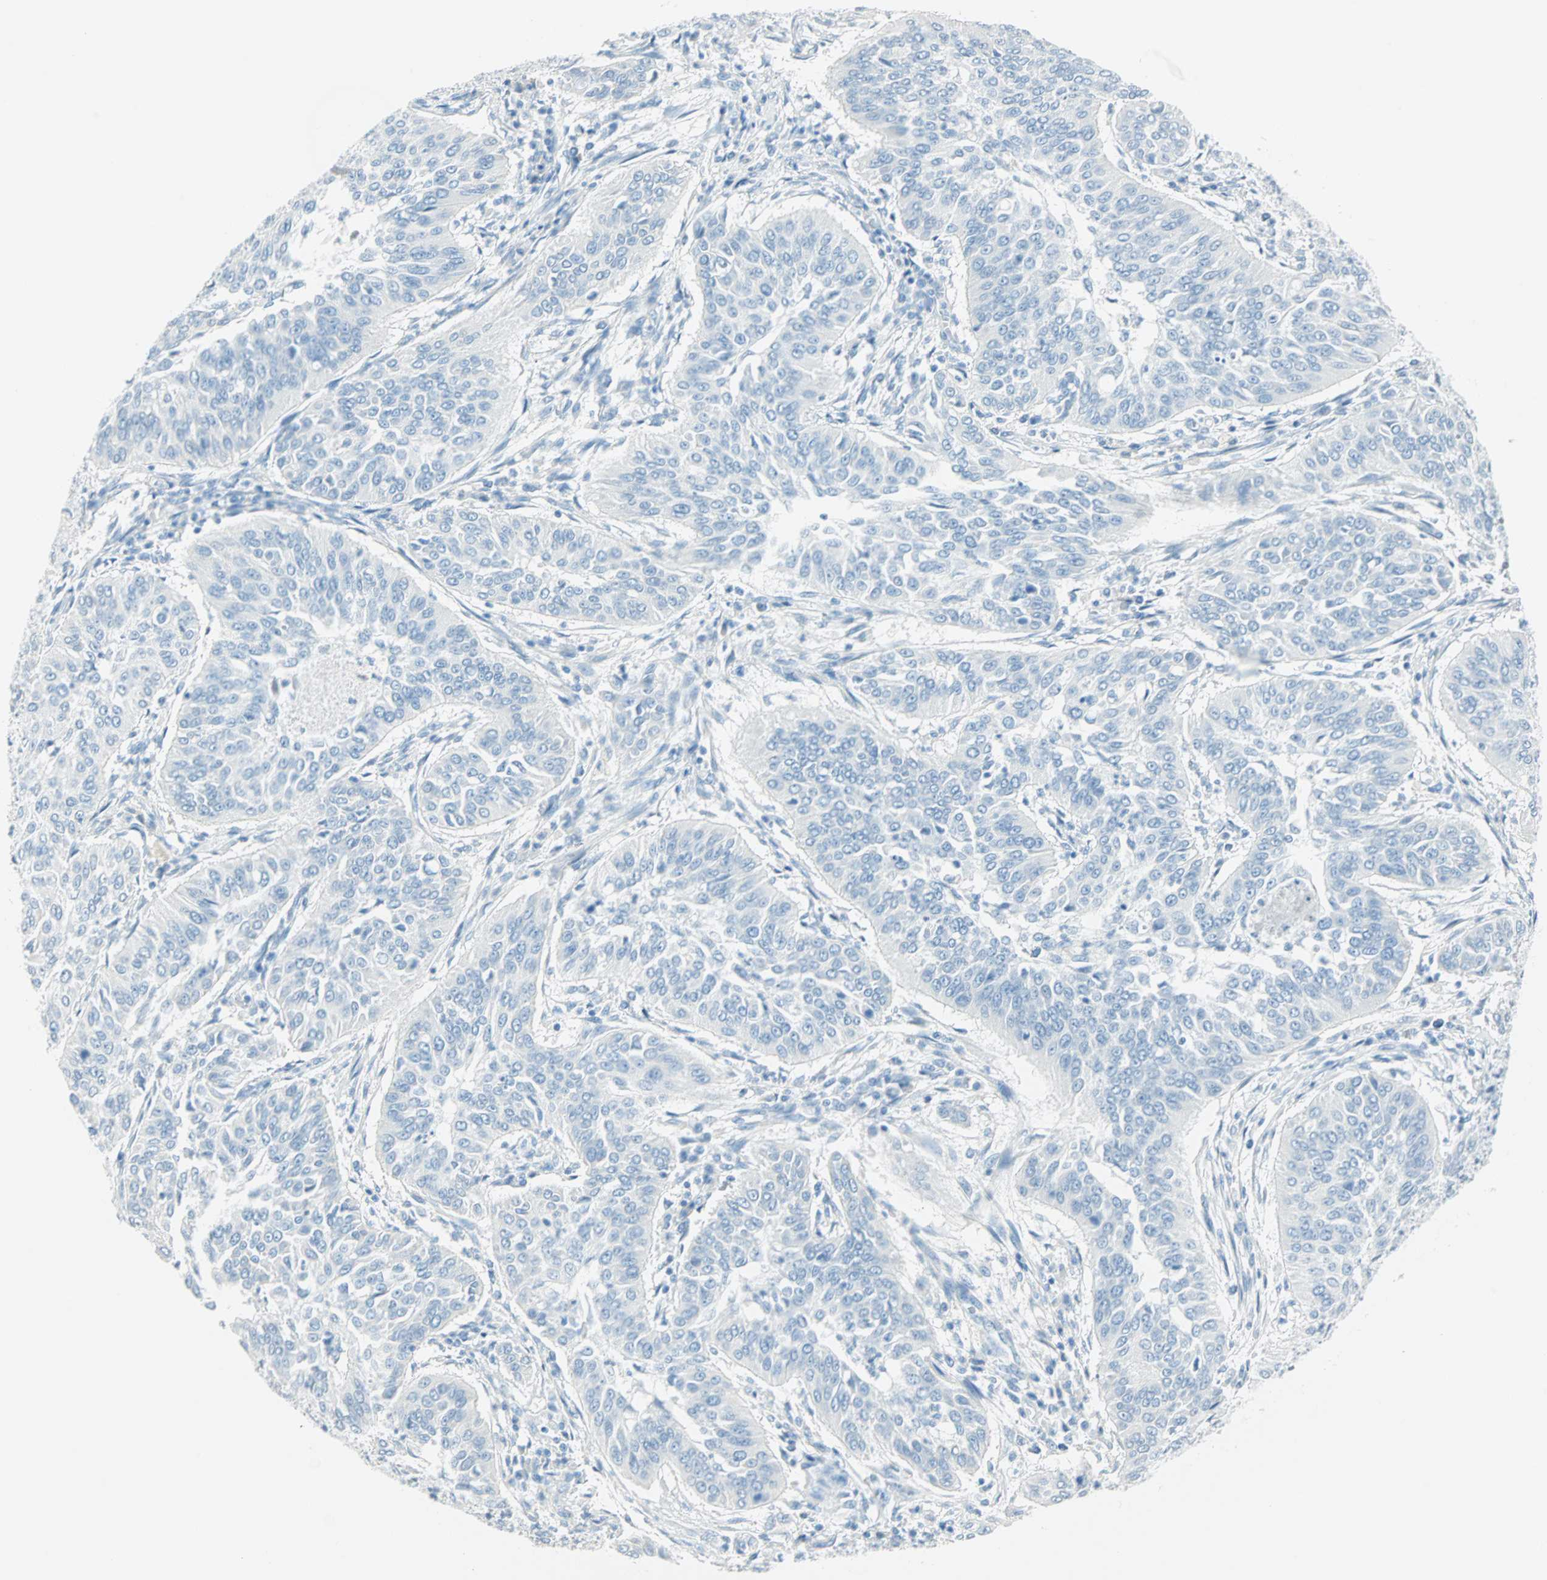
{"staining": {"intensity": "negative", "quantity": "none", "location": "none"}, "tissue": "cervical cancer", "cell_type": "Tumor cells", "image_type": "cancer", "snomed": [{"axis": "morphology", "description": "Normal tissue, NOS"}, {"axis": "morphology", "description": "Squamous cell carcinoma, NOS"}, {"axis": "topography", "description": "Cervix"}], "caption": "DAB (3,3'-diaminobenzidine) immunohistochemical staining of human cervical cancer exhibits no significant staining in tumor cells.", "gene": "NES", "patient": {"sex": "female", "age": 39}}